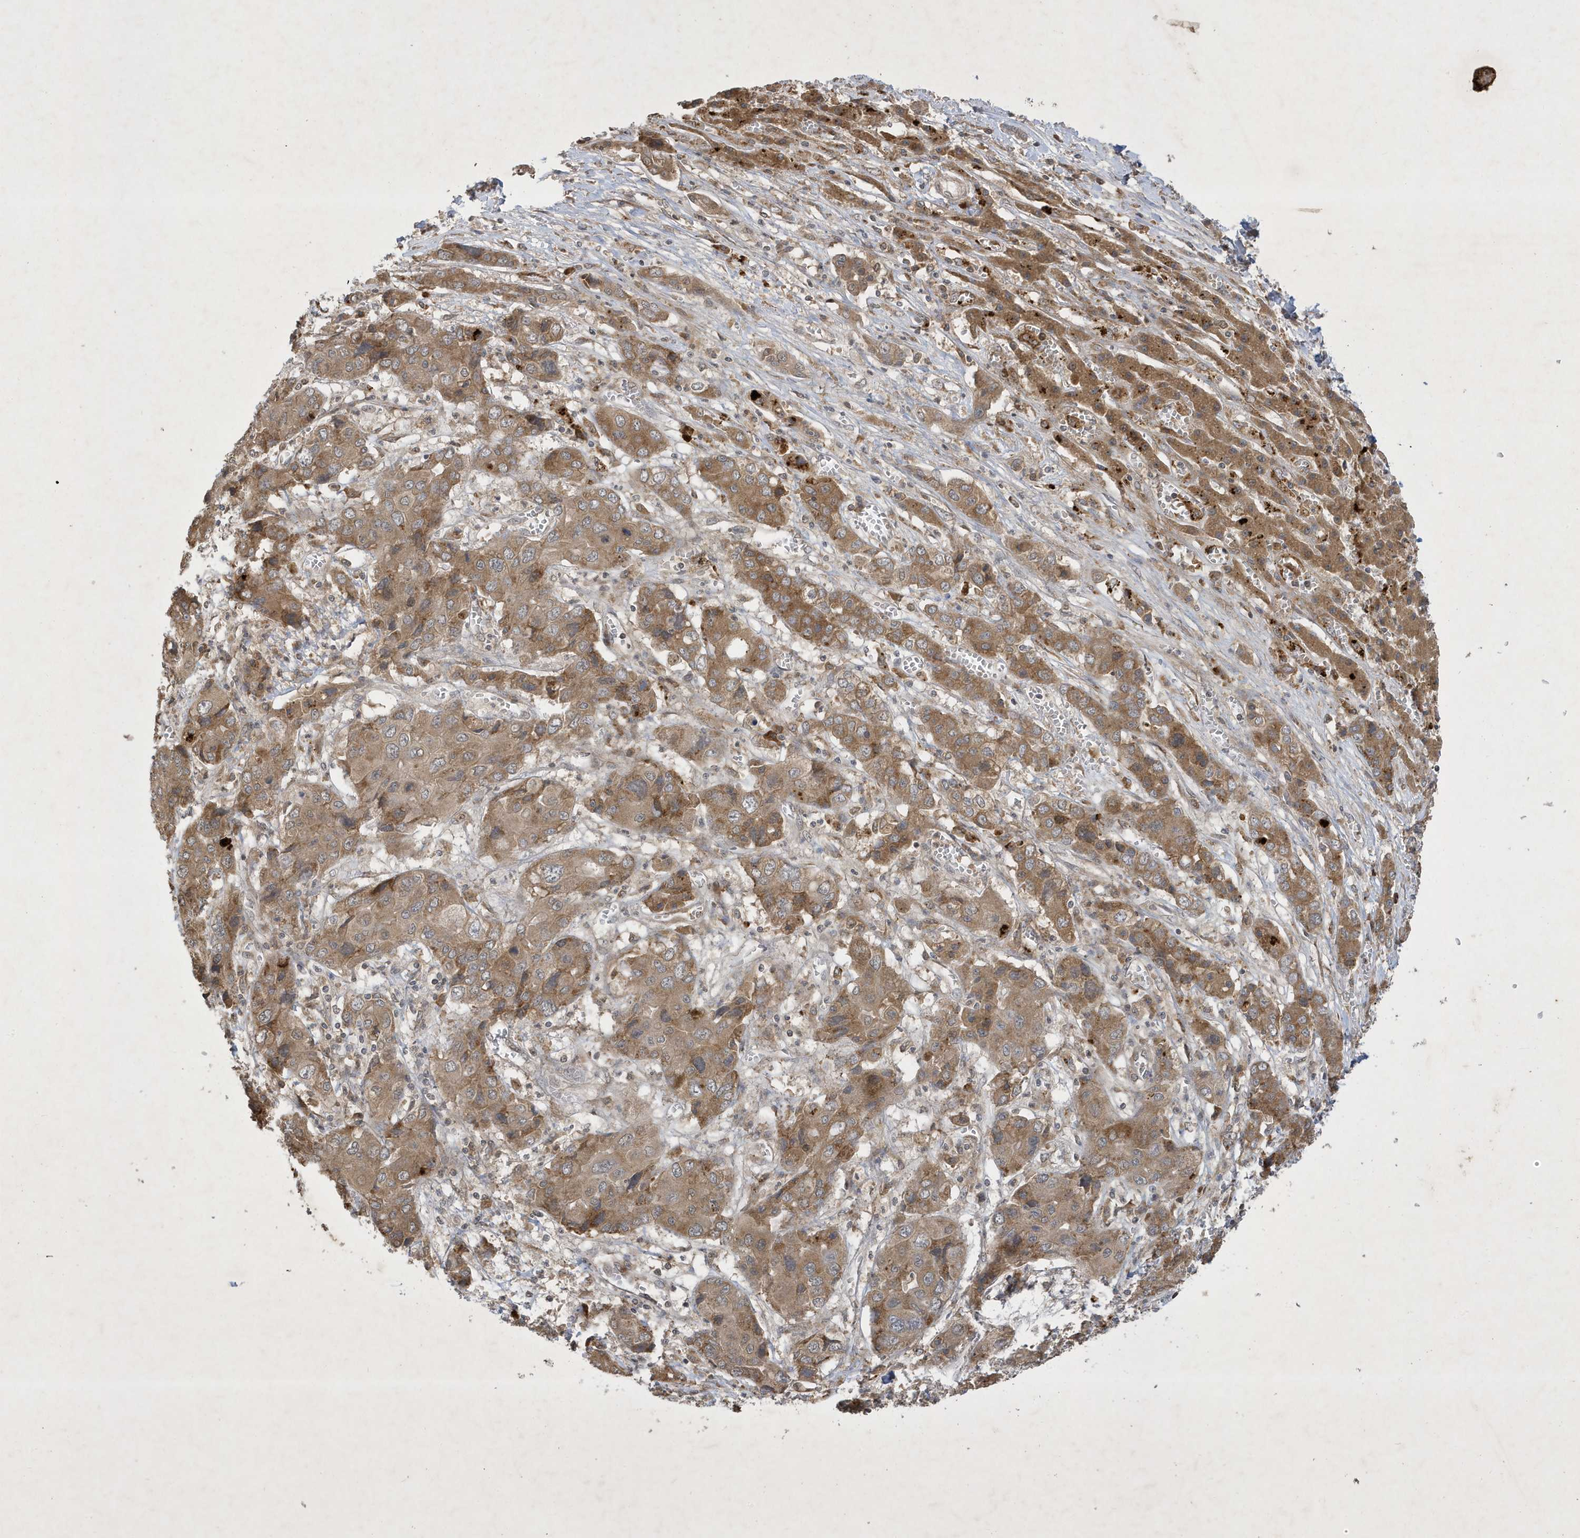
{"staining": {"intensity": "moderate", "quantity": ">75%", "location": "cytoplasmic/membranous"}, "tissue": "liver cancer", "cell_type": "Tumor cells", "image_type": "cancer", "snomed": [{"axis": "morphology", "description": "Cholangiocarcinoma"}, {"axis": "topography", "description": "Liver"}], "caption": "Immunohistochemical staining of liver cancer displays medium levels of moderate cytoplasmic/membranous staining in approximately >75% of tumor cells.", "gene": "STX10", "patient": {"sex": "male", "age": 67}}